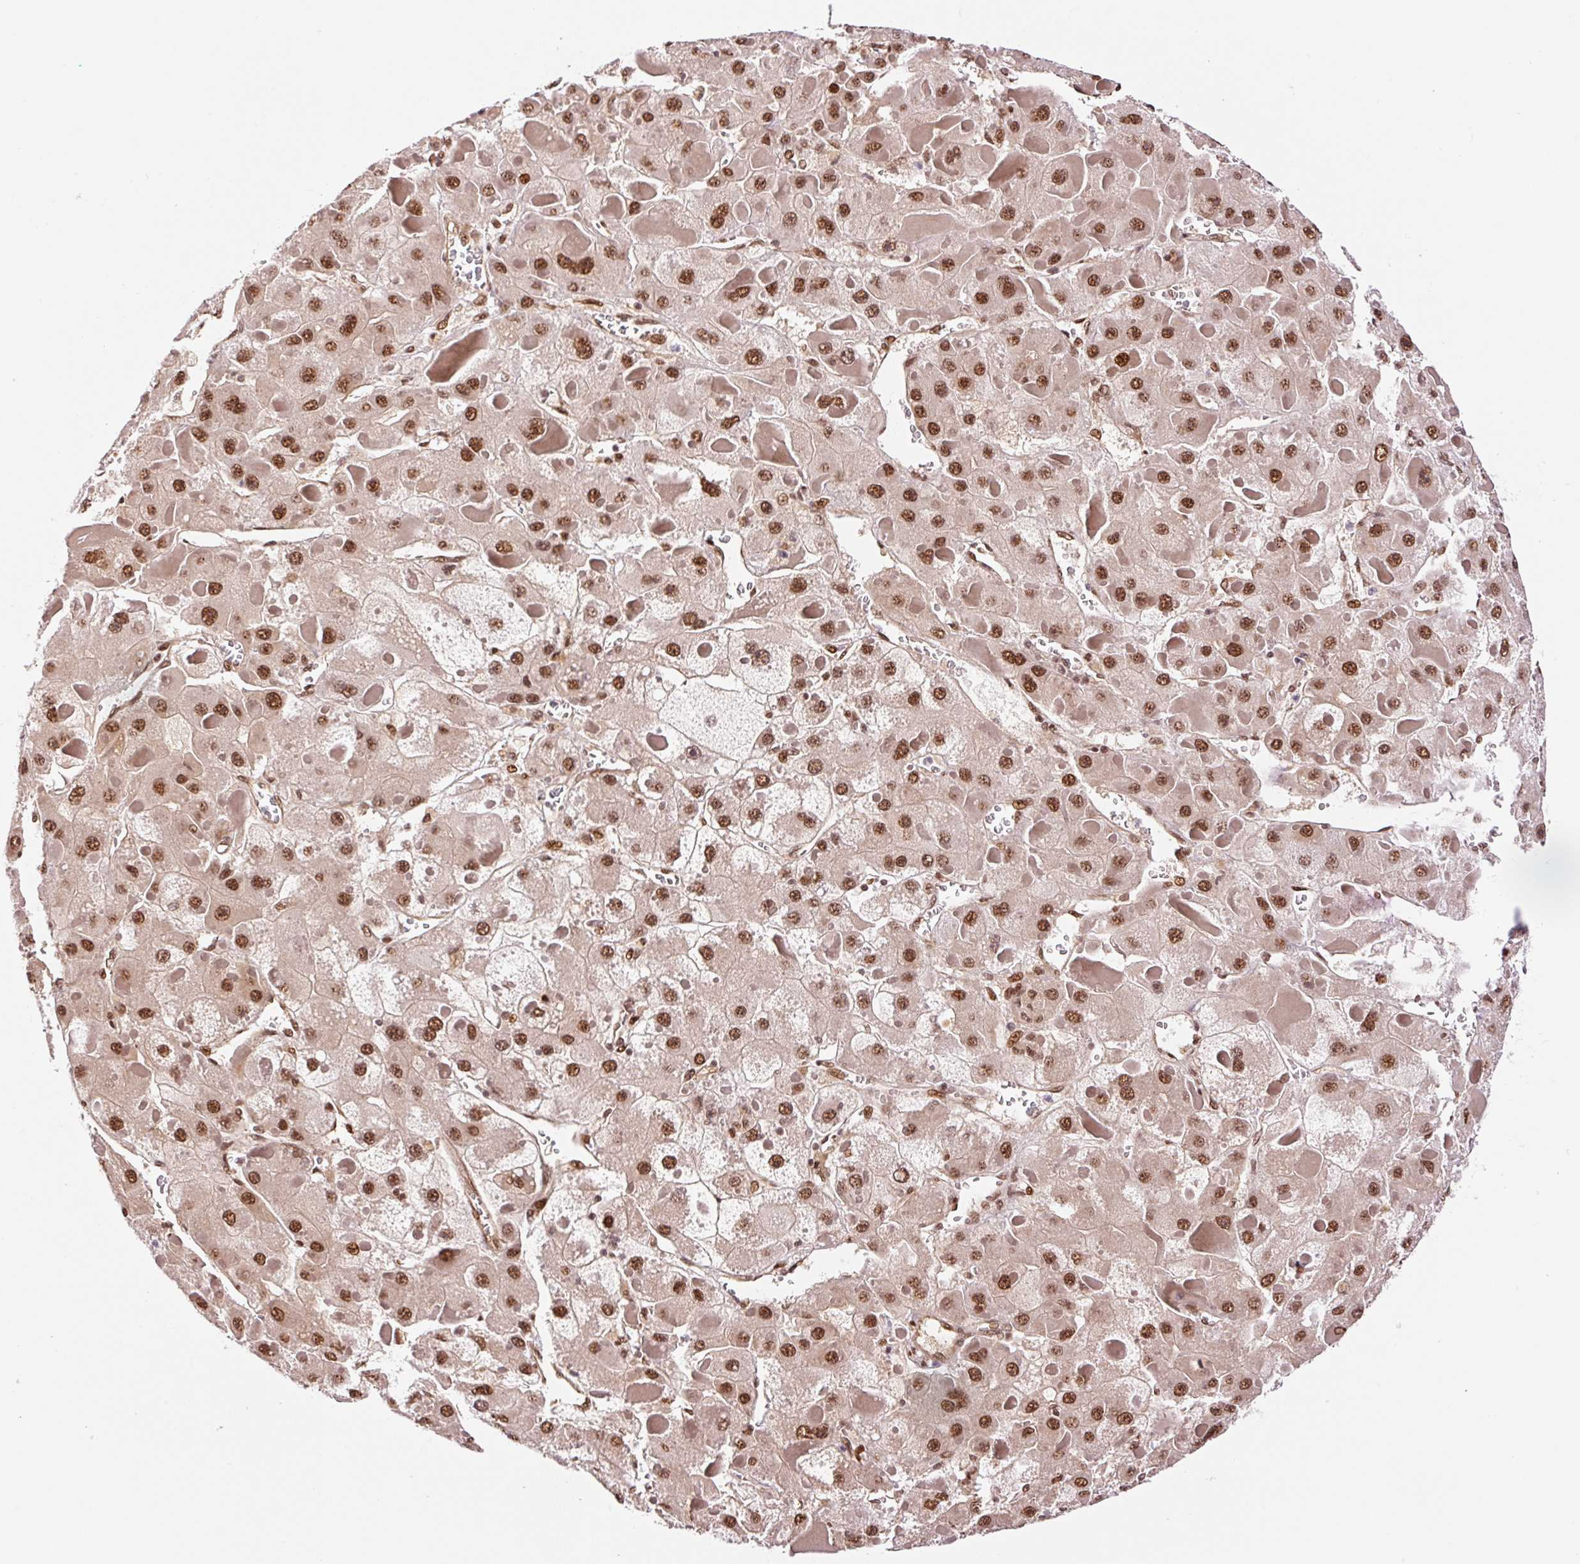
{"staining": {"intensity": "strong", "quantity": ">75%", "location": "nuclear"}, "tissue": "liver cancer", "cell_type": "Tumor cells", "image_type": "cancer", "snomed": [{"axis": "morphology", "description": "Carcinoma, Hepatocellular, NOS"}, {"axis": "topography", "description": "Liver"}], "caption": "This photomicrograph demonstrates immunohistochemistry staining of human liver cancer (hepatocellular carcinoma), with high strong nuclear positivity in about >75% of tumor cells.", "gene": "INTS8", "patient": {"sex": "female", "age": 73}}